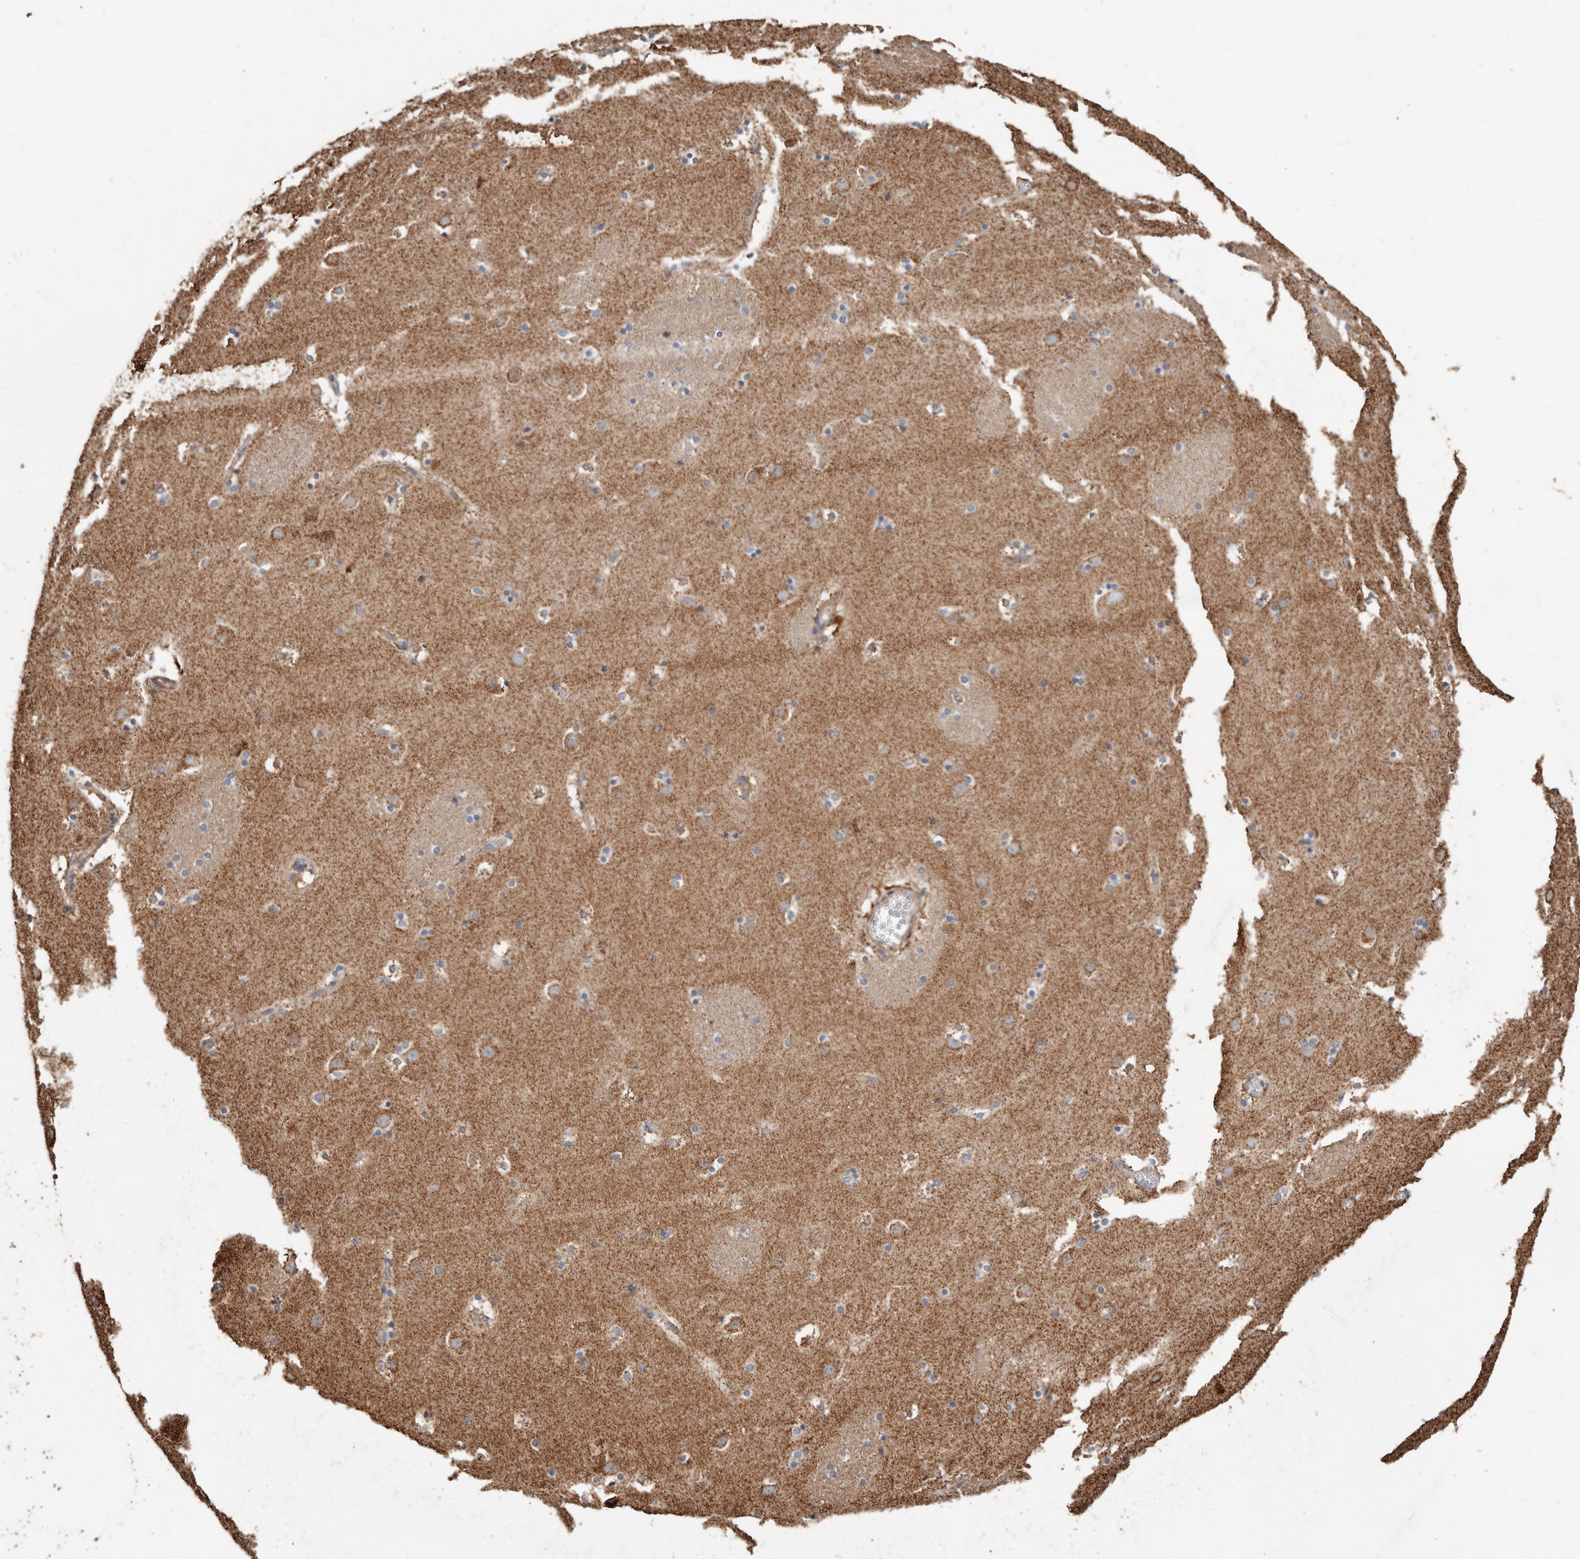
{"staining": {"intensity": "negative", "quantity": "none", "location": "none"}, "tissue": "caudate", "cell_type": "Glial cells", "image_type": "normal", "snomed": [{"axis": "morphology", "description": "Normal tissue, NOS"}, {"axis": "topography", "description": "Lateral ventricle wall"}], "caption": "An immunohistochemistry histopathology image of benign caudate is shown. There is no staining in glial cells of caudate. The staining is performed using DAB brown chromogen with nuclei counter-stained in using hematoxylin.", "gene": "OSGIN2", "patient": {"sex": "male", "age": 45}}